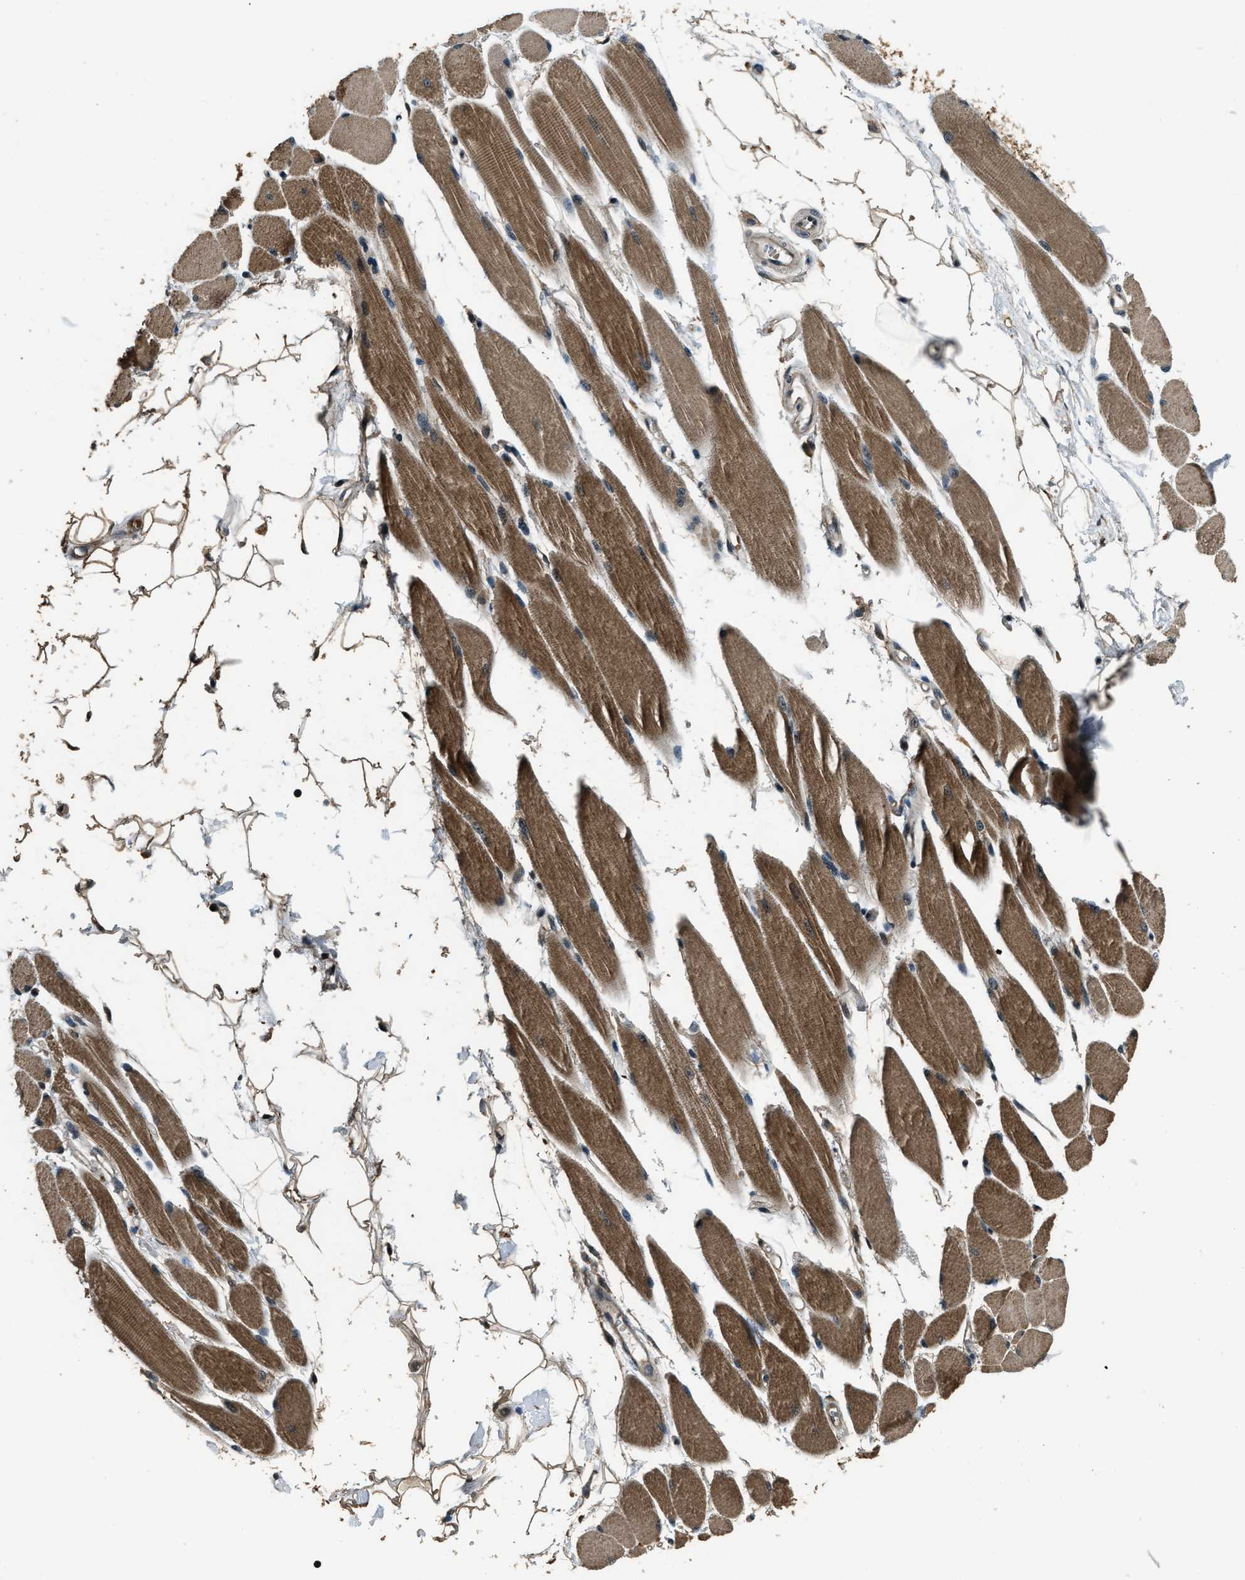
{"staining": {"intensity": "moderate", "quantity": ">75%", "location": "cytoplasmic/membranous"}, "tissue": "skeletal muscle", "cell_type": "Myocytes", "image_type": "normal", "snomed": [{"axis": "morphology", "description": "Normal tissue, NOS"}, {"axis": "topography", "description": "Skeletal muscle"}, {"axis": "topography", "description": "Peripheral nerve tissue"}], "caption": "A high-resolution histopathology image shows immunohistochemistry (IHC) staining of normal skeletal muscle, which demonstrates moderate cytoplasmic/membranous staining in about >75% of myocytes.", "gene": "NUDCD3", "patient": {"sex": "female", "age": 84}}